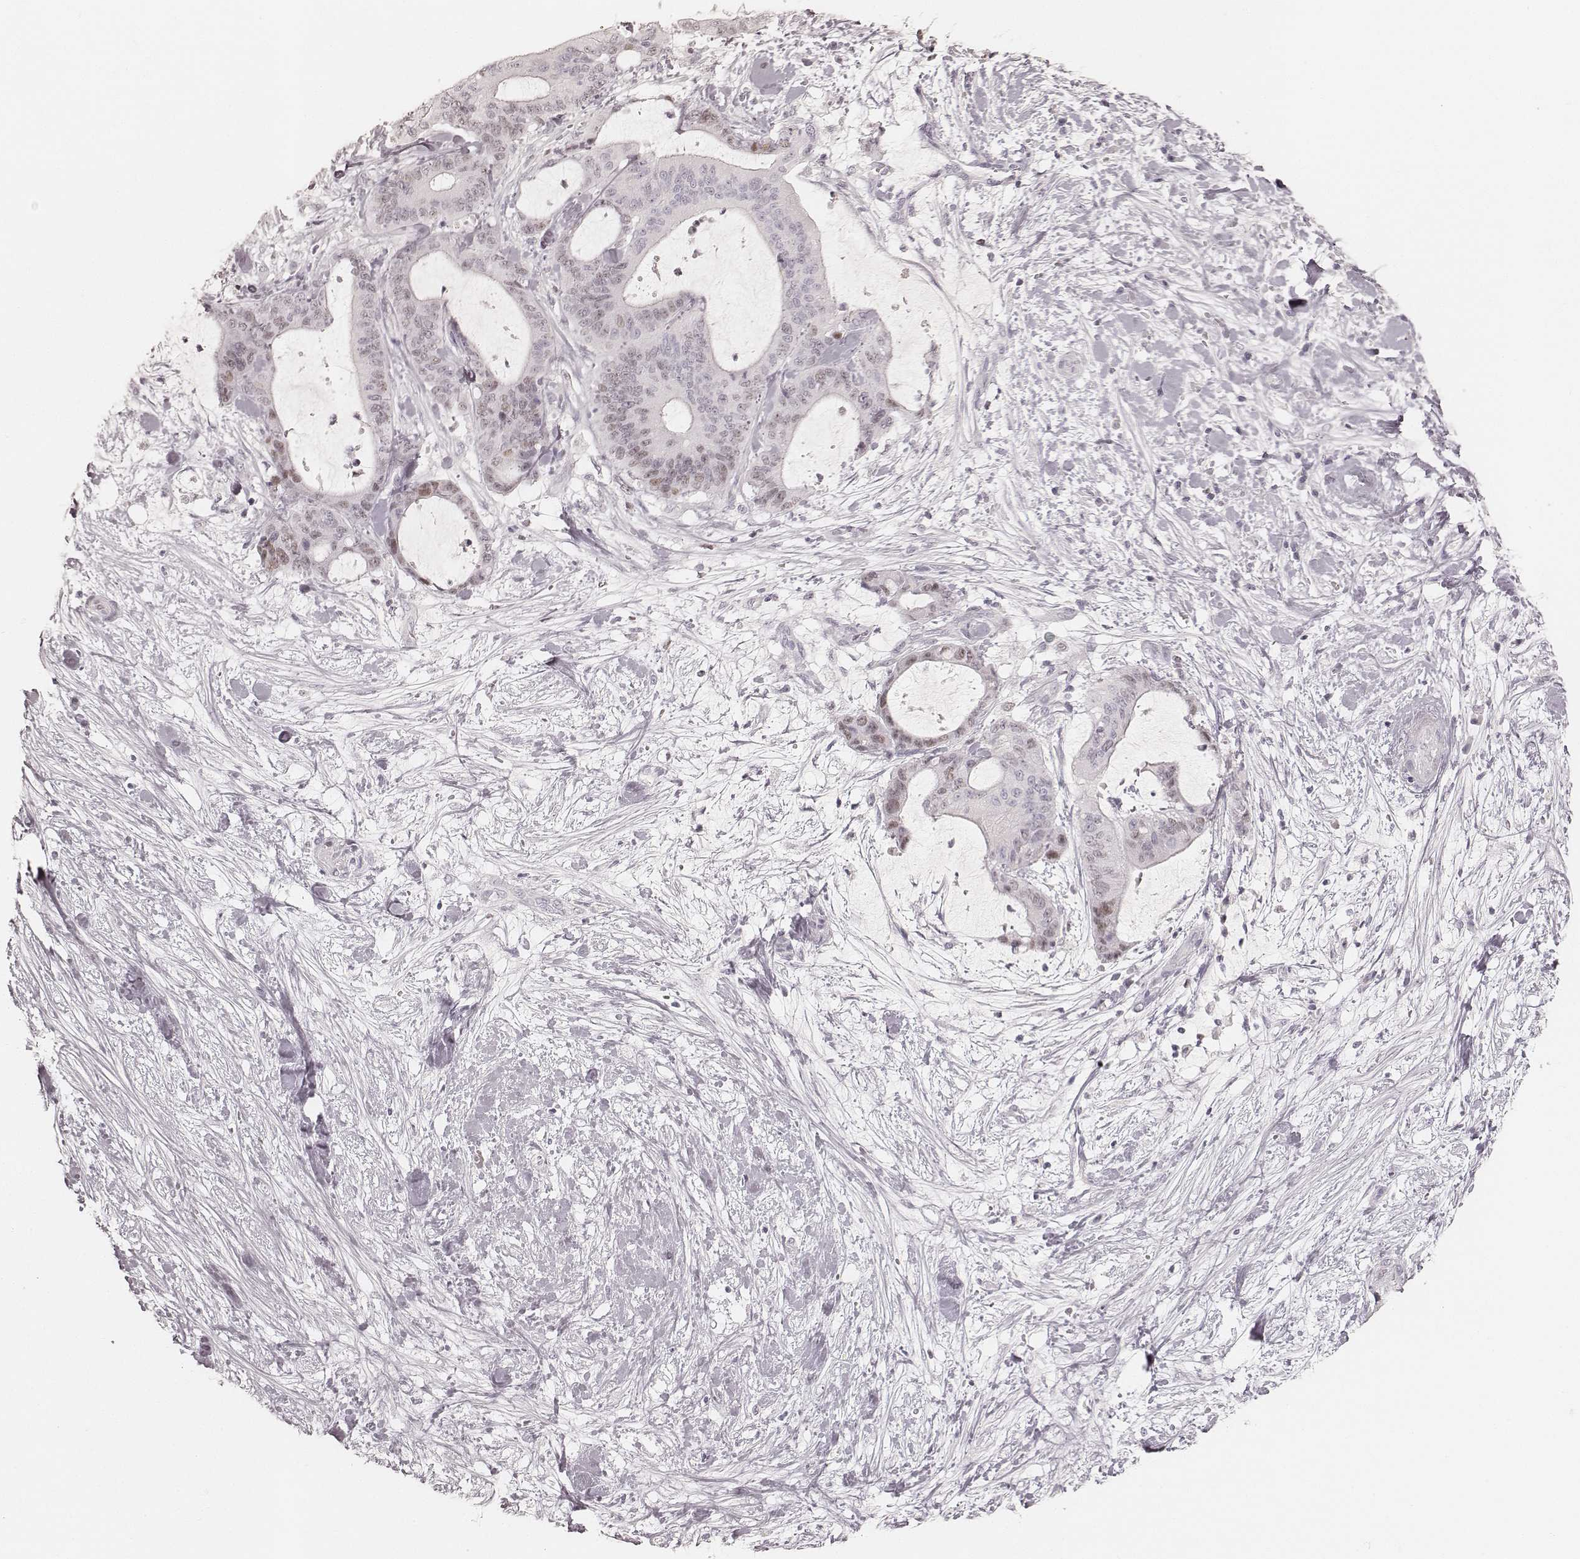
{"staining": {"intensity": "negative", "quantity": "none", "location": "none"}, "tissue": "liver cancer", "cell_type": "Tumor cells", "image_type": "cancer", "snomed": [{"axis": "morphology", "description": "Cholangiocarcinoma"}, {"axis": "topography", "description": "Liver"}], "caption": "This is an immunohistochemistry (IHC) micrograph of liver cancer (cholangiocarcinoma). There is no expression in tumor cells.", "gene": "TEX37", "patient": {"sex": "female", "age": 73}}